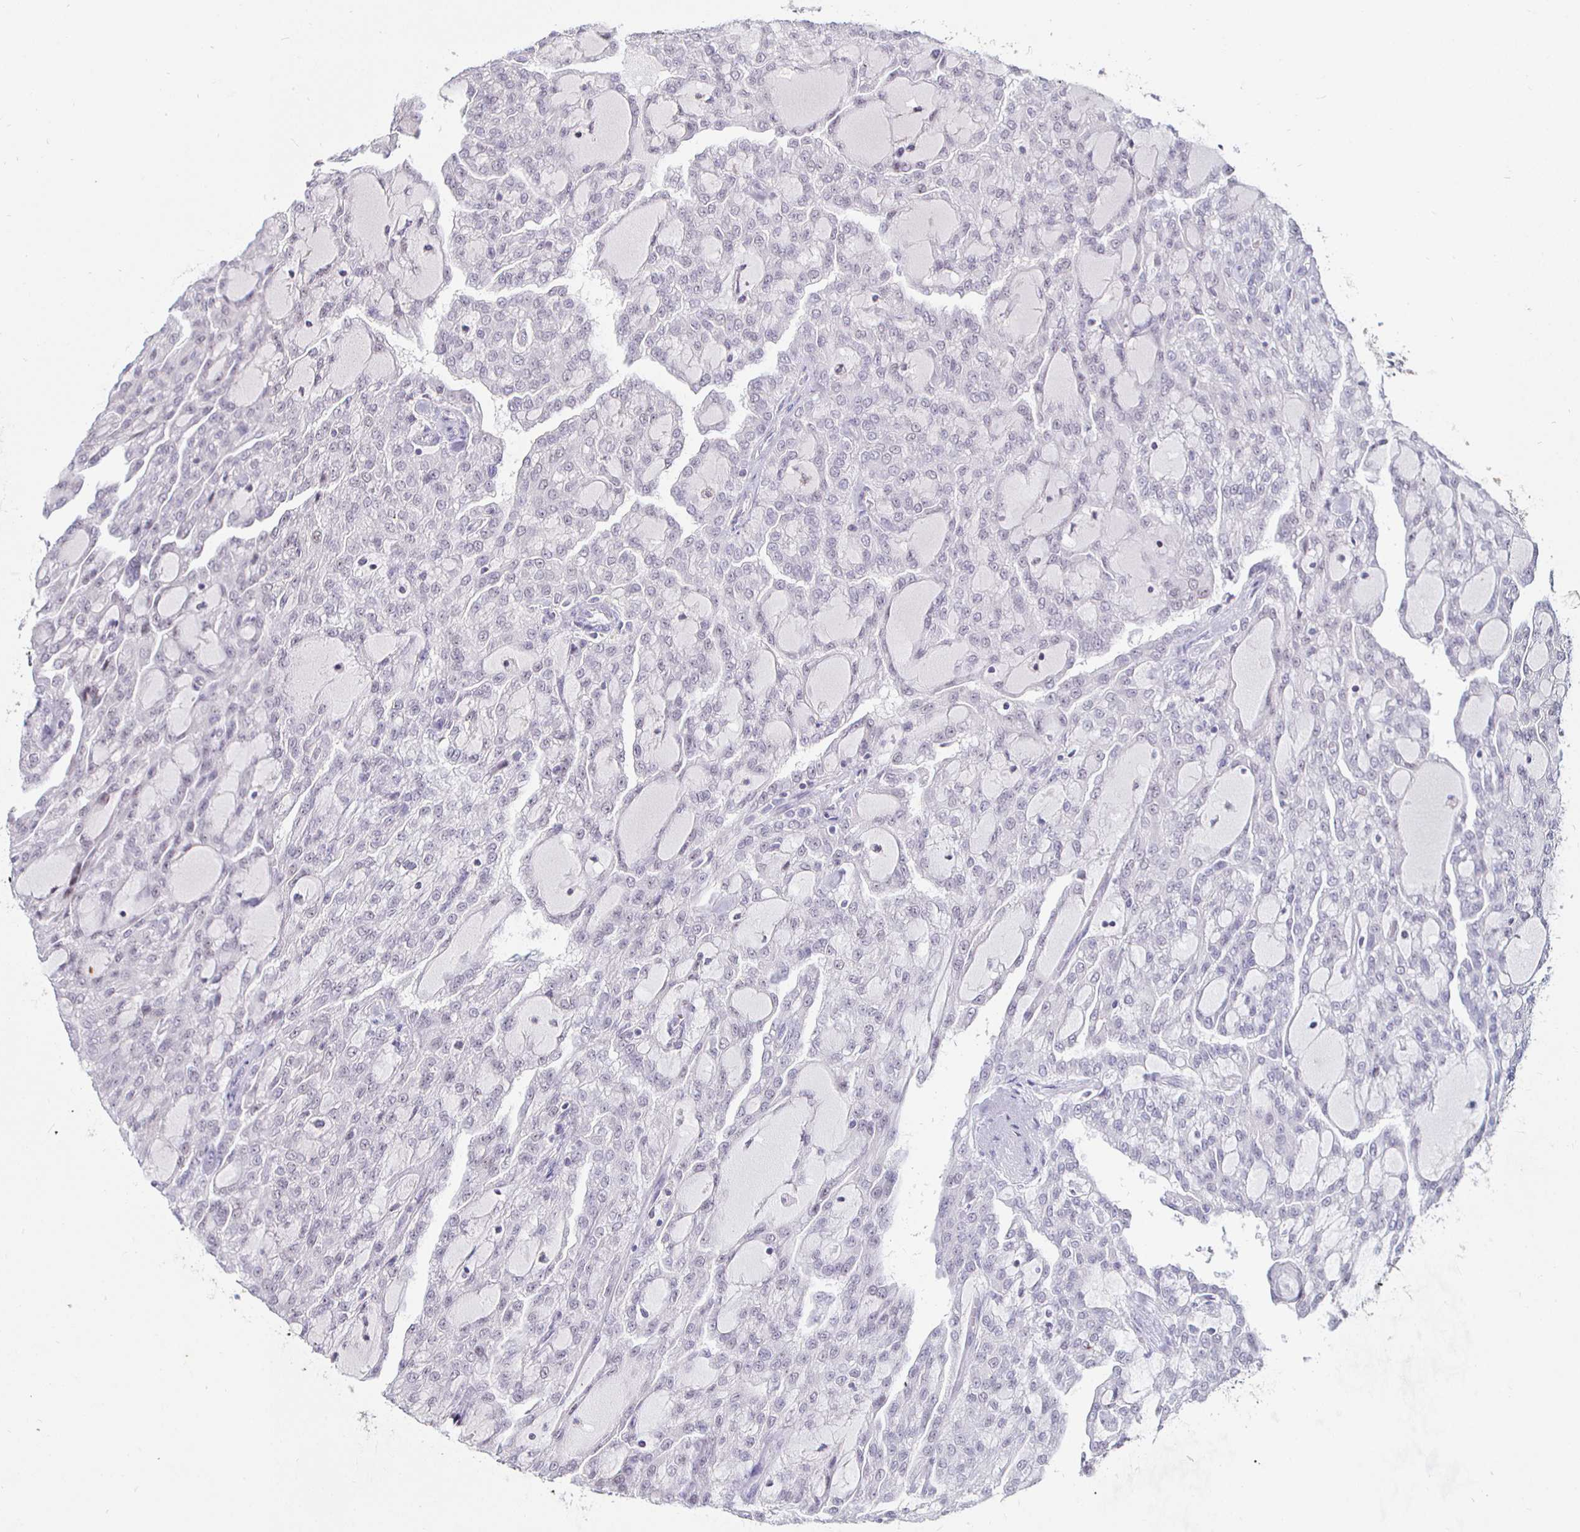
{"staining": {"intensity": "negative", "quantity": "none", "location": "none"}, "tissue": "renal cancer", "cell_type": "Tumor cells", "image_type": "cancer", "snomed": [{"axis": "morphology", "description": "Adenocarcinoma, NOS"}, {"axis": "topography", "description": "Kidney"}], "caption": "Immunohistochemistry (IHC) histopathology image of neoplastic tissue: human renal adenocarcinoma stained with DAB displays no significant protein staining in tumor cells.", "gene": "MLH1", "patient": {"sex": "male", "age": 63}}